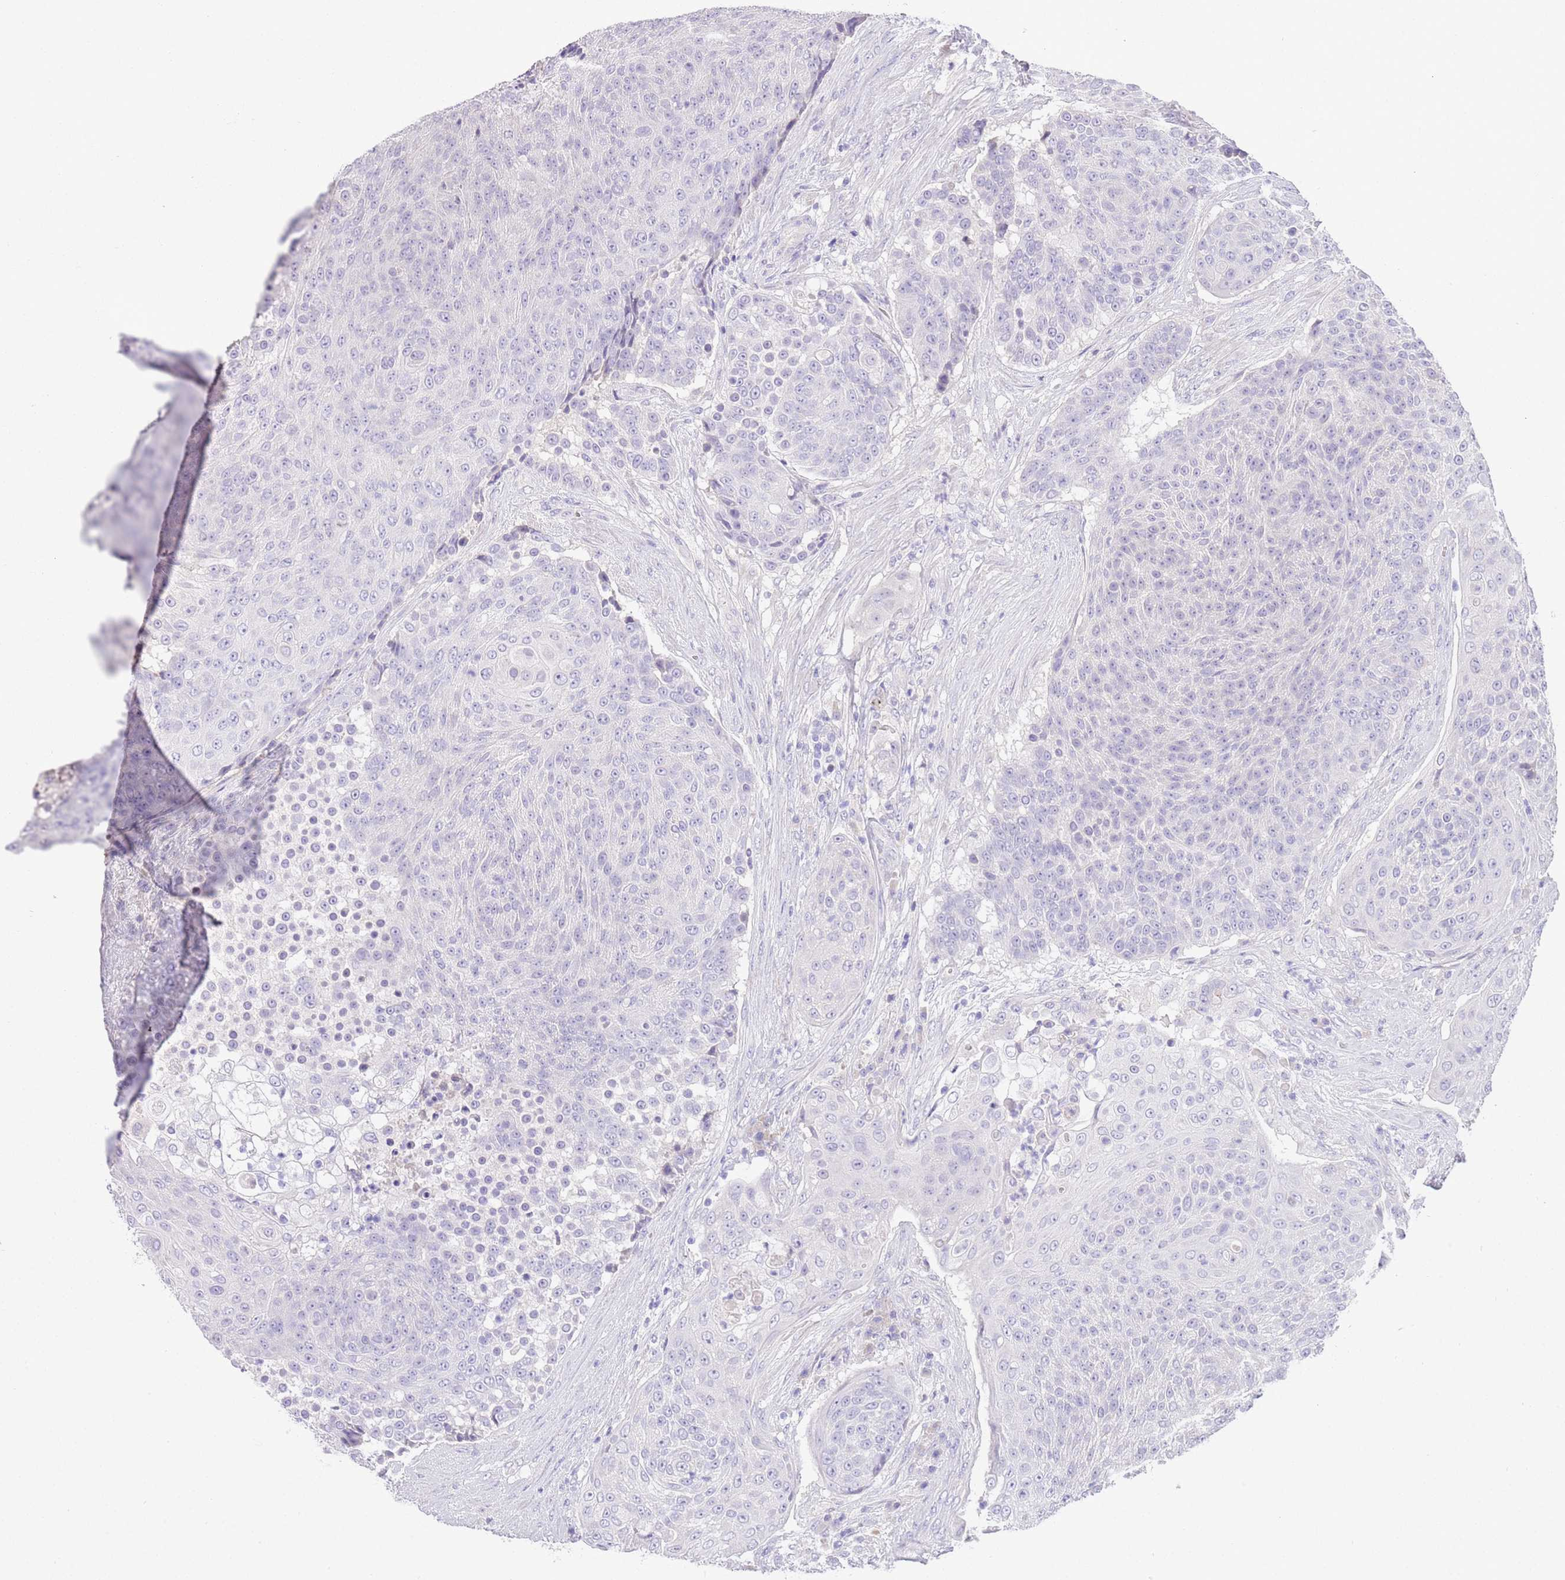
{"staining": {"intensity": "negative", "quantity": "none", "location": "none"}, "tissue": "urothelial cancer", "cell_type": "Tumor cells", "image_type": "cancer", "snomed": [{"axis": "morphology", "description": "Urothelial carcinoma, High grade"}, {"axis": "topography", "description": "Urinary bladder"}], "caption": "Micrograph shows no protein expression in tumor cells of high-grade urothelial carcinoma tissue.", "gene": "SFTPA1", "patient": {"sex": "female", "age": 63}}